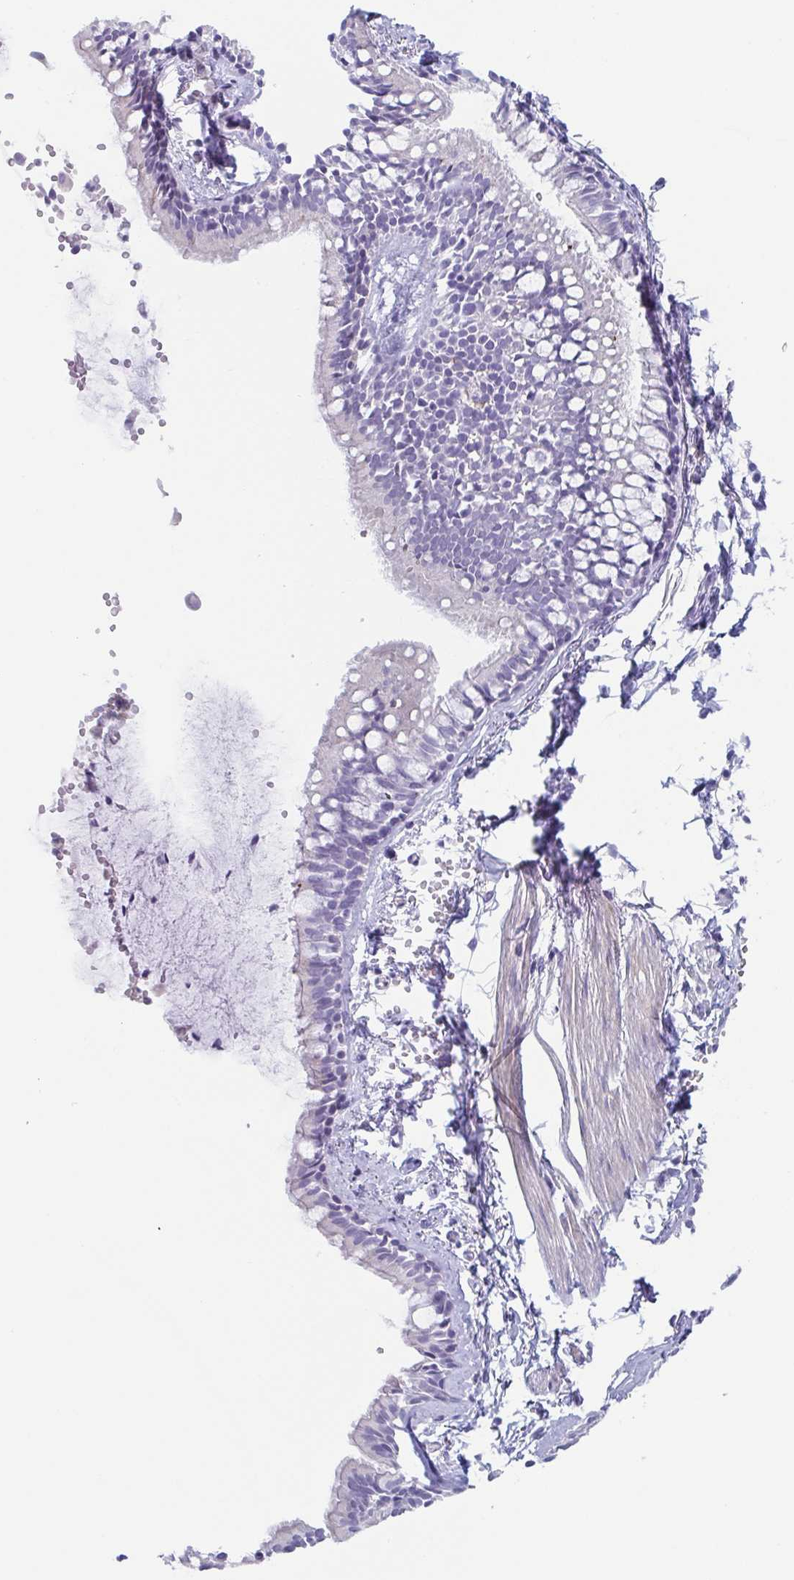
{"staining": {"intensity": "negative", "quantity": "none", "location": "none"}, "tissue": "bronchus", "cell_type": "Respiratory epithelial cells", "image_type": "normal", "snomed": [{"axis": "morphology", "description": "Normal tissue, NOS"}, {"axis": "topography", "description": "Bronchus"}], "caption": "This is an immunohistochemistry (IHC) photomicrograph of normal bronchus. There is no positivity in respiratory epithelial cells.", "gene": "TAGLN3", "patient": {"sex": "female", "age": 59}}